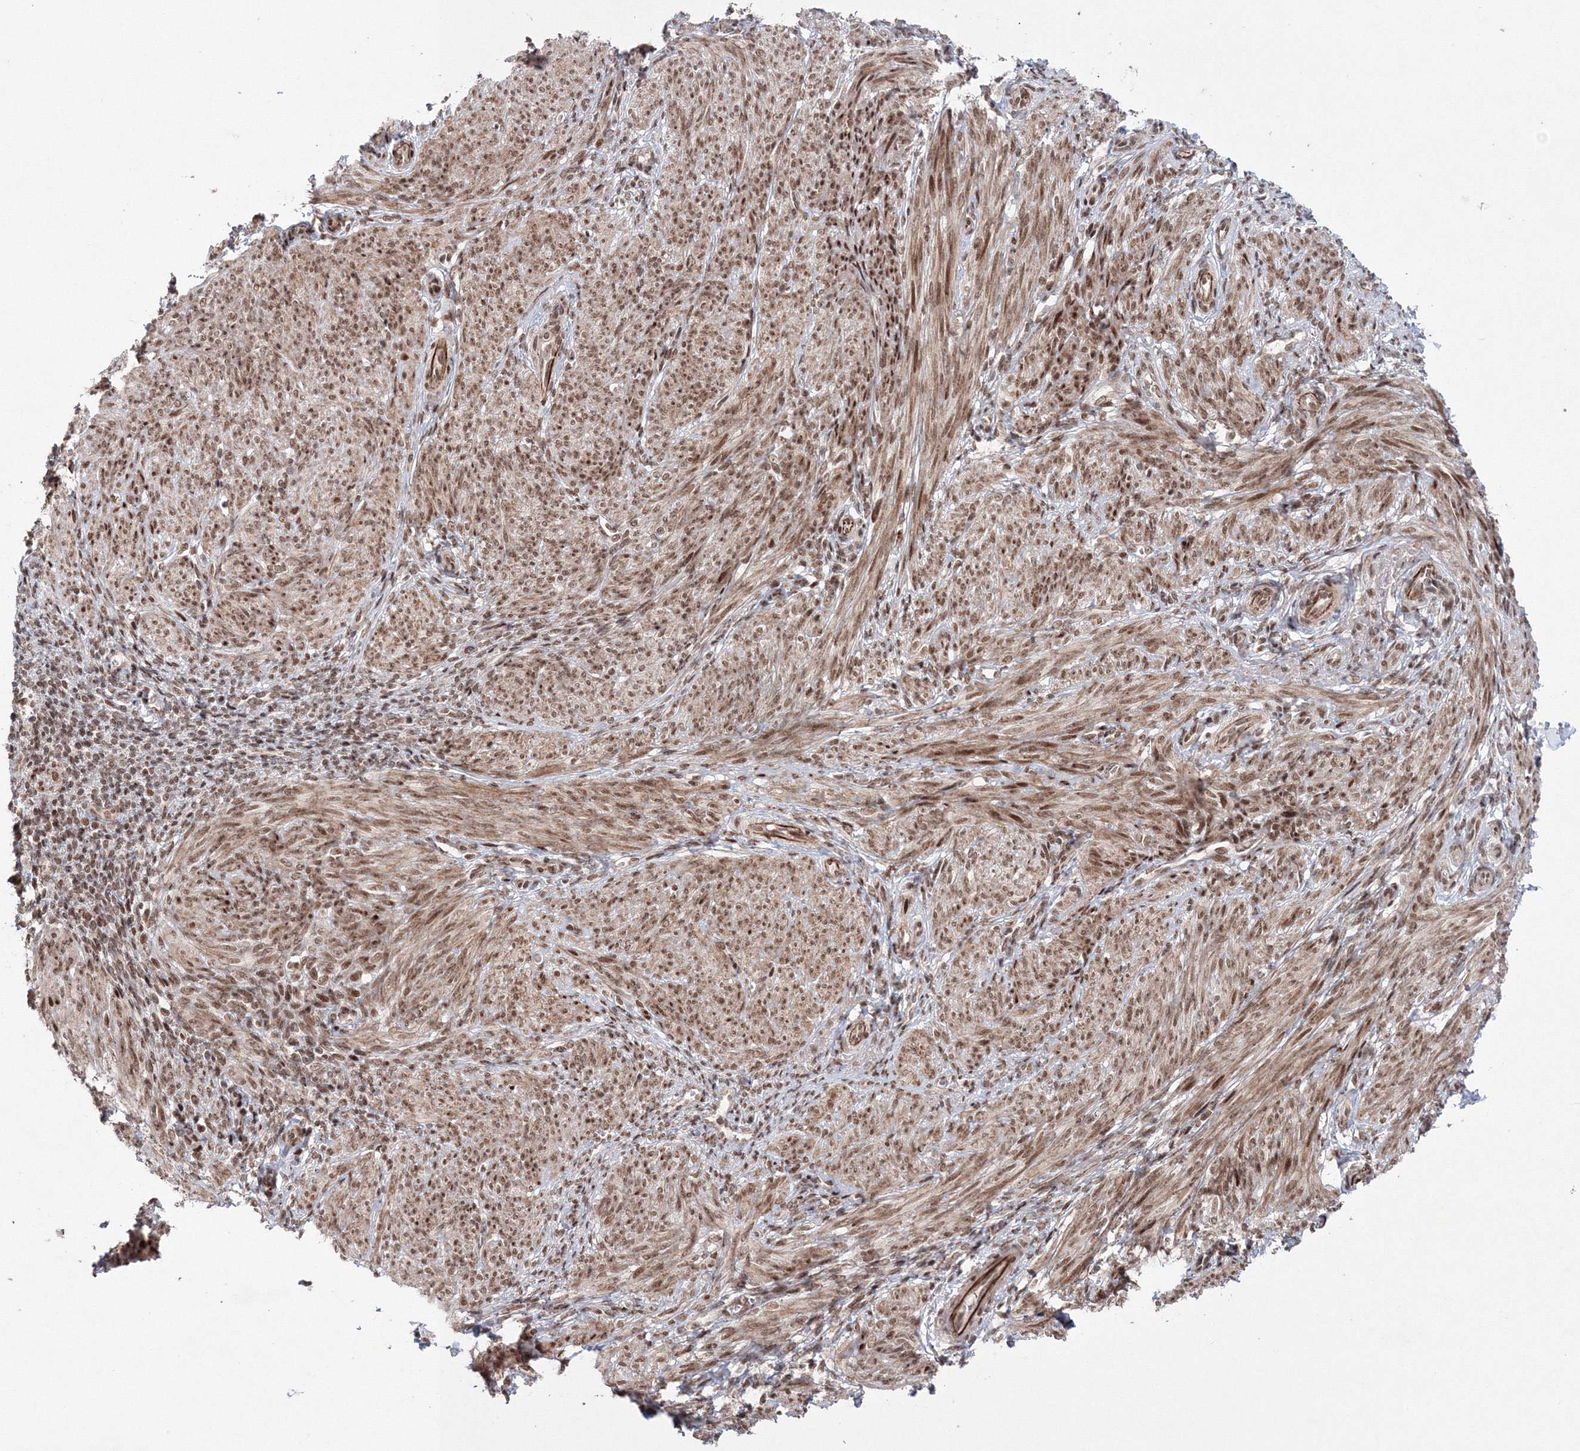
{"staining": {"intensity": "moderate", "quantity": ">75%", "location": "cytoplasmic/membranous,nuclear"}, "tissue": "smooth muscle", "cell_type": "Smooth muscle cells", "image_type": "normal", "snomed": [{"axis": "morphology", "description": "Normal tissue, NOS"}, {"axis": "topography", "description": "Smooth muscle"}], "caption": "Protein analysis of benign smooth muscle exhibits moderate cytoplasmic/membranous,nuclear staining in approximately >75% of smooth muscle cells. Ihc stains the protein of interest in brown and the nuclei are stained blue.", "gene": "NOA1", "patient": {"sex": "female", "age": 39}}